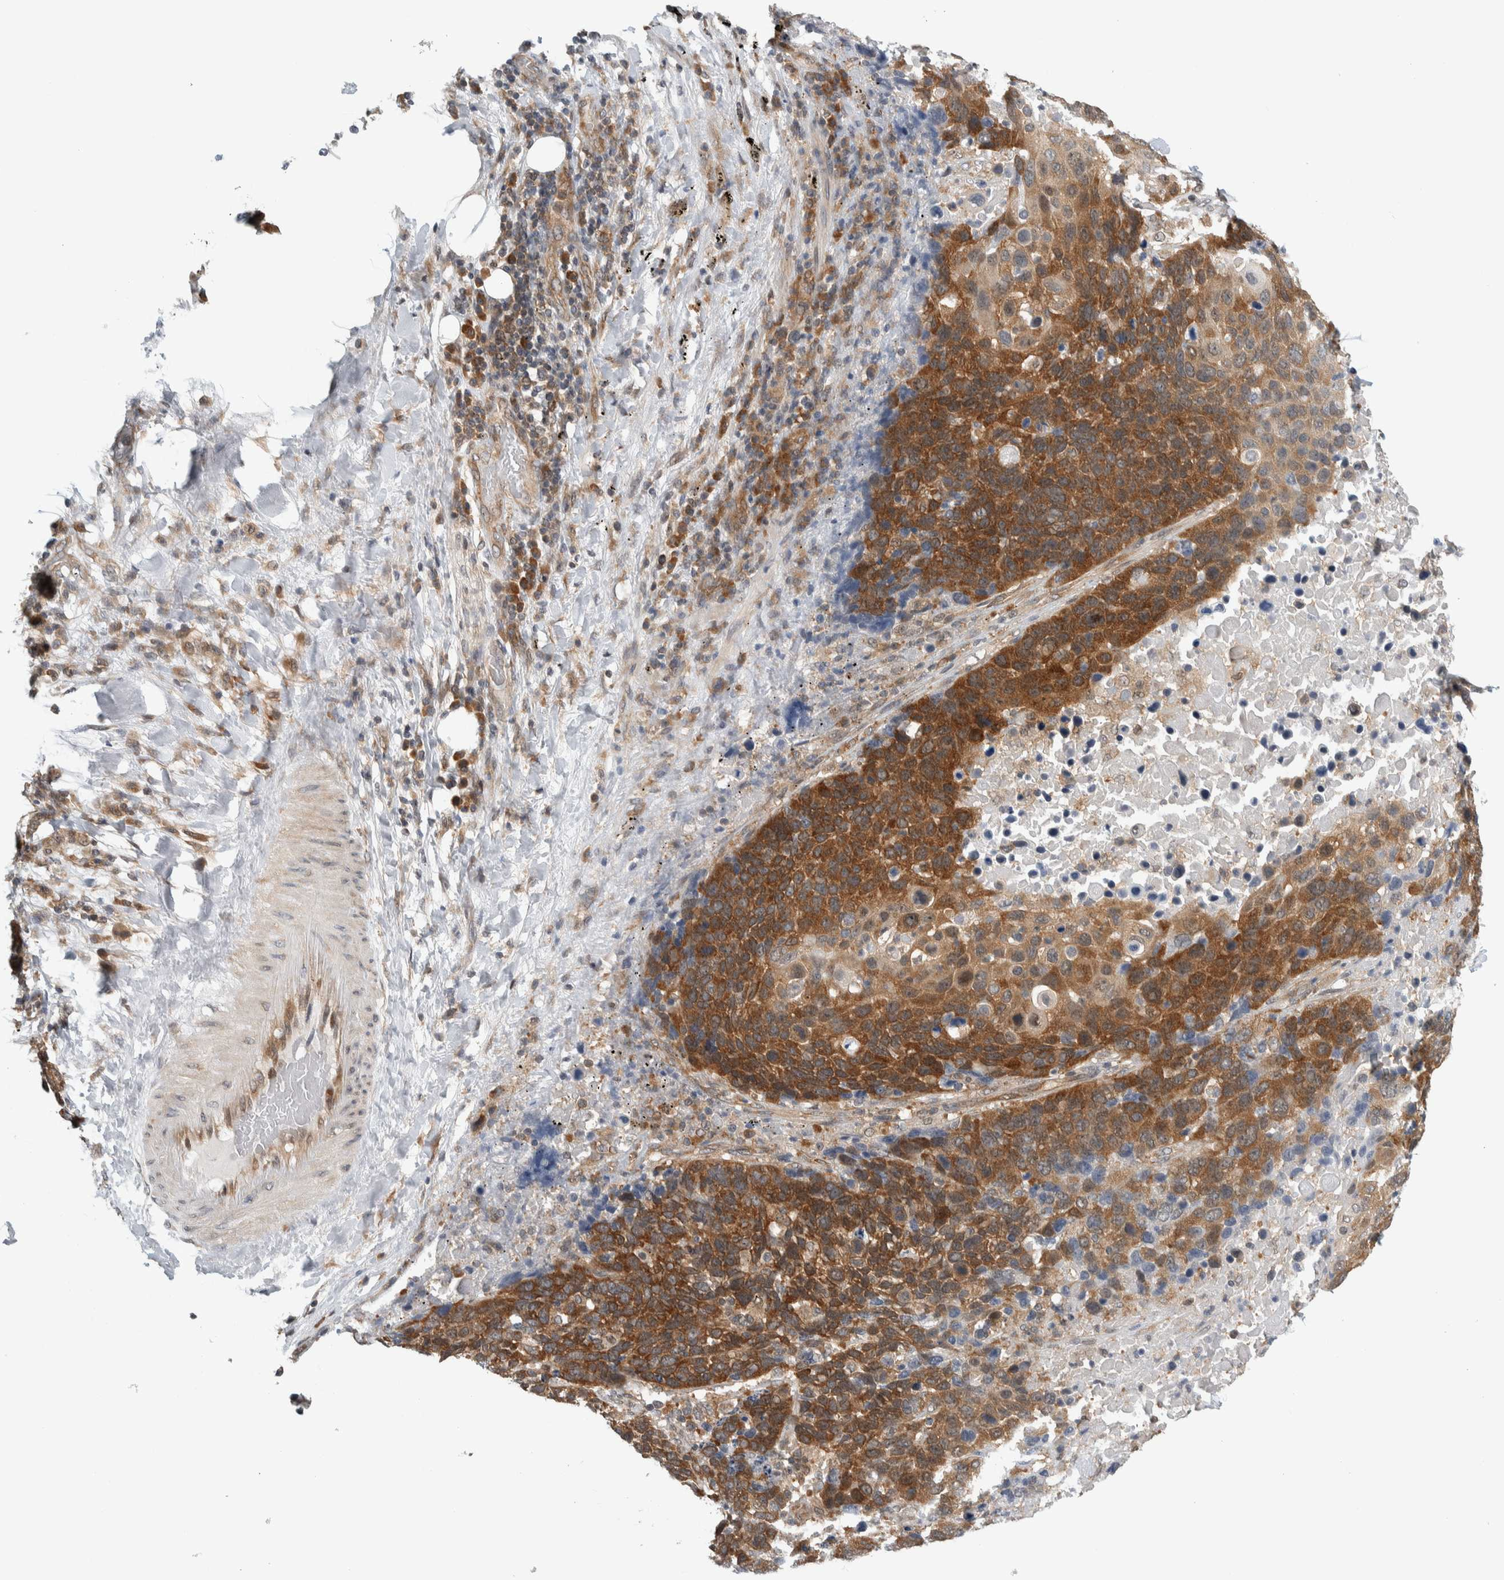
{"staining": {"intensity": "strong", "quantity": ">75%", "location": "cytoplasmic/membranous"}, "tissue": "lung cancer", "cell_type": "Tumor cells", "image_type": "cancer", "snomed": [{"axis": "morphology", "description": "Squamous cell carcinoma, NOS"}, {"axis": "topography", "description": "Lung"}], "caption": "Lung cancer (squamous cell carcinoma) tissue reveals strong cytoplasmic/membranous staining in about >75% of tumor cells, visualized by immunohistochemistry.", "gene": "CCDC43", "patient": {"sex": "male", "age": 66}}